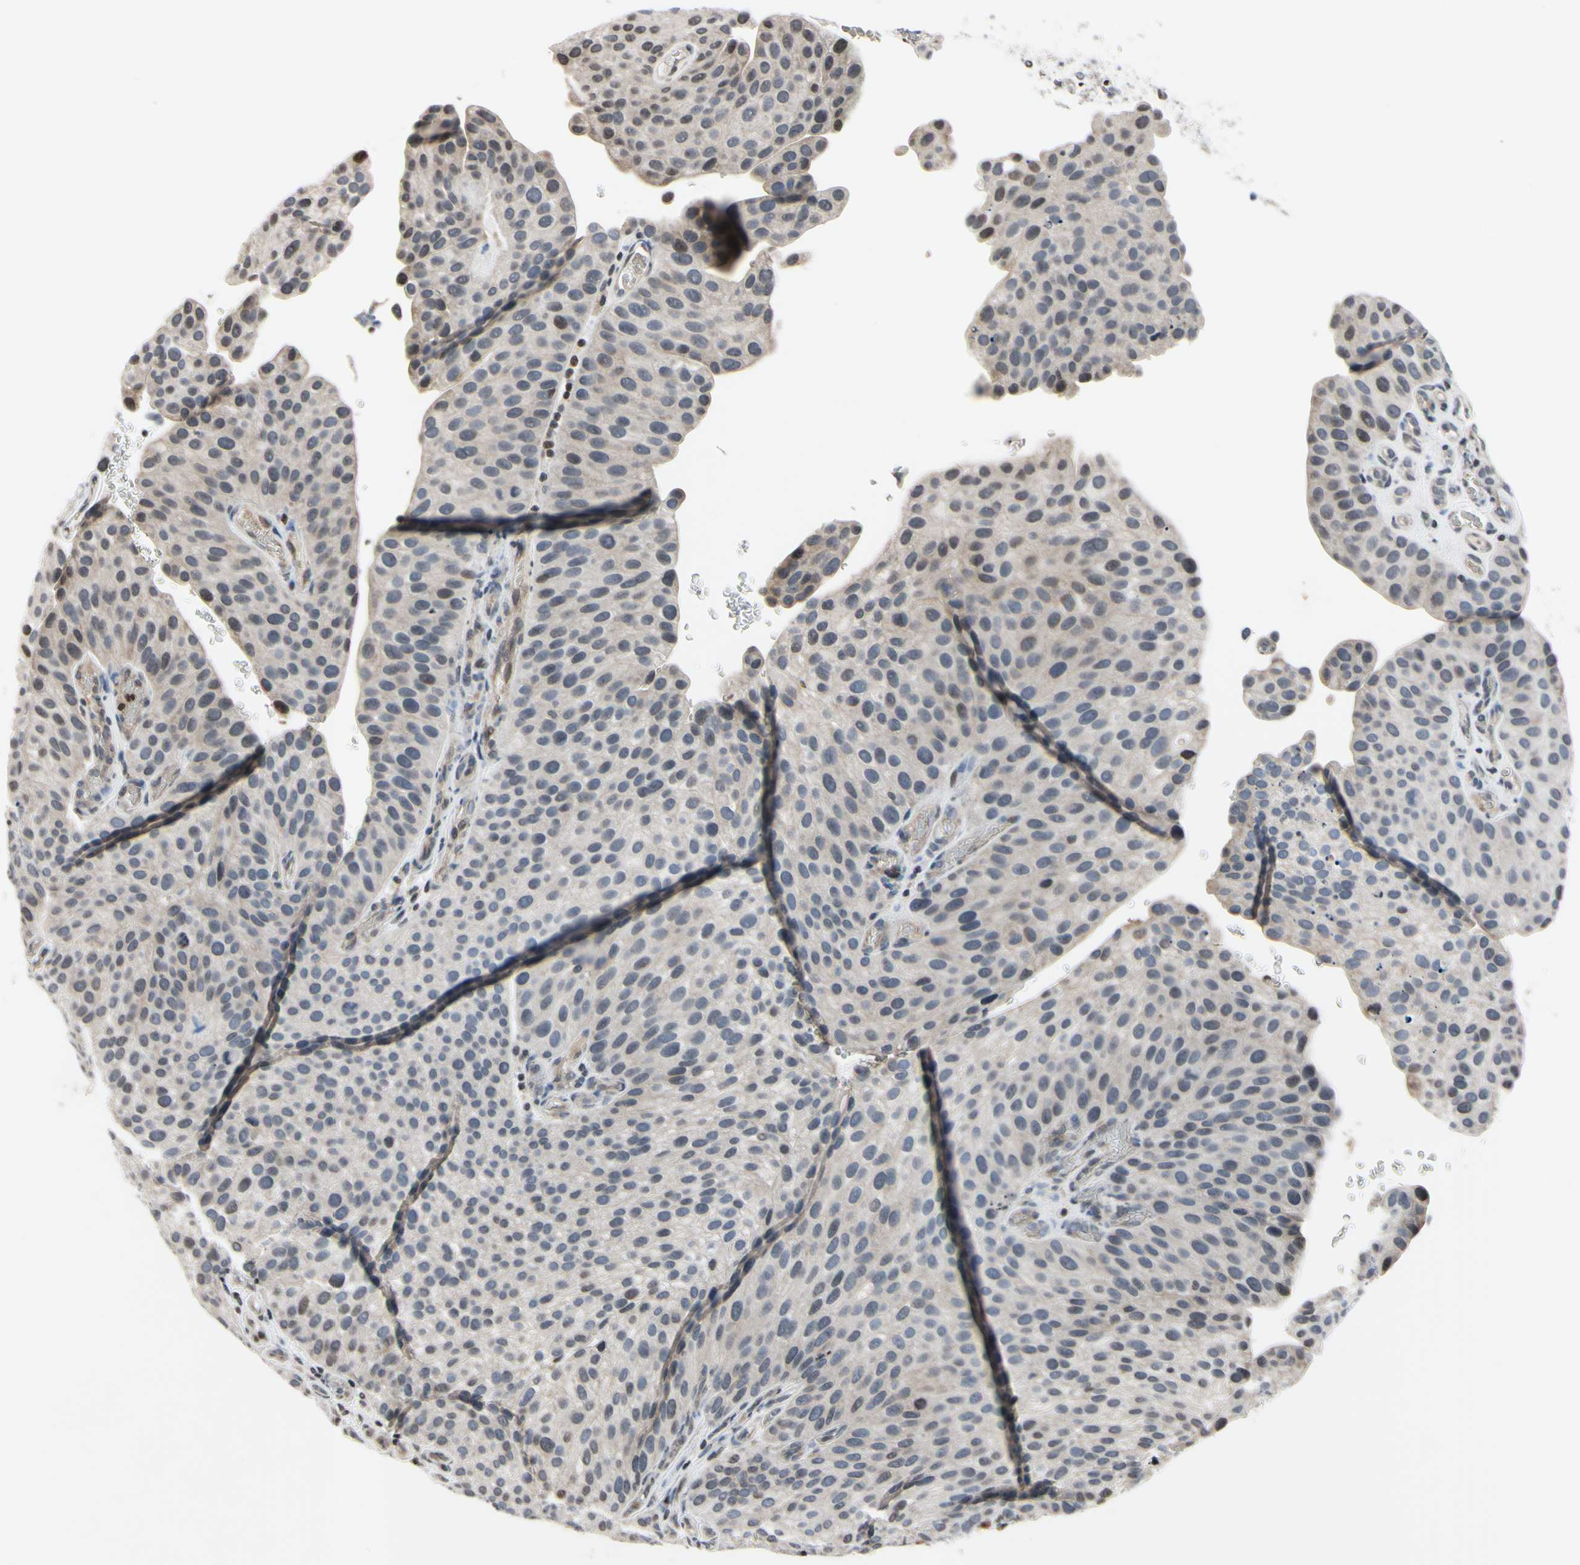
{"staining": {"intensity": "moderate", "quantity": "<25%", "location": "nuclear"}, "tissue": "urothelial cancer", "cell_type": "Tumor cells", "image_type": "cancer", "snomed": [{"axis": "morphology", "description": "Urothelial carcinoma, Low grade"}, {"axis": "topography", "description": "Smooth muscle"}, {"axis": "topography", "description": "Urinary bladder"}], "caption": "Immunohistochemical staining of urothelial cancer shows moderate nuclear protein expression in about <25% of tumor cells. Nuclei are stained in blue.", "gene": "ARG1", "patient": {"sex": "male", "age": 60}}